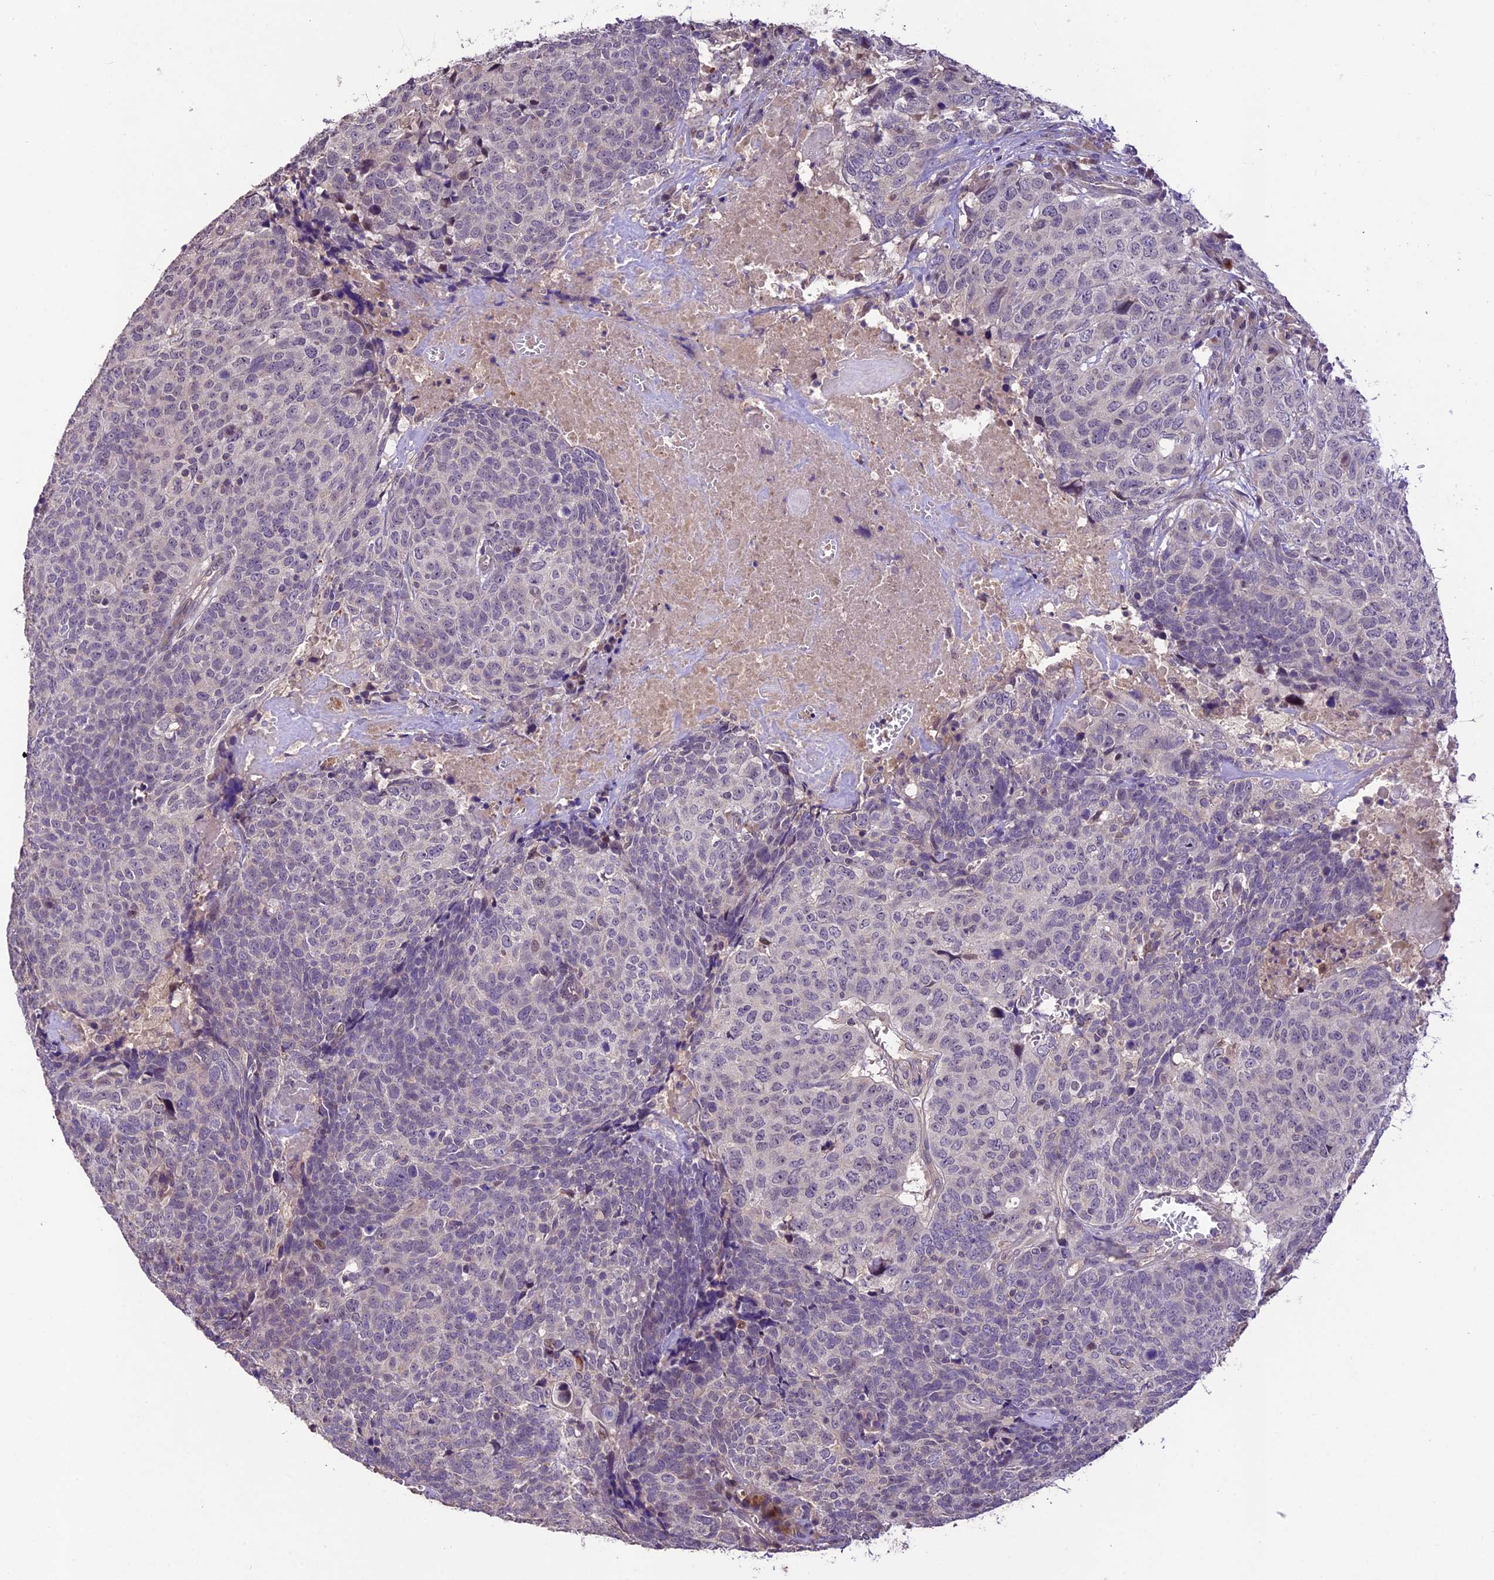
{"staining": {"intensity": "negative", "quantity": "none", "location": "none"}, "tissue": "head and neck cancer", "cell_type": "Tumor cells", "image_type": "cancer", "snomed": [{"axis": "morphology", "description": "Squamous cell carcinoma, NOS"}, {"axis": "topography", "description": "Head-Neck"}], "caption": "Head and neck cancer was stained to show a protein in brown. There is no significant expression in tumor cells. Nuclei are stained in blue.", "gene": "DGKH", "patient": {"sex": "male", "age": 66}}